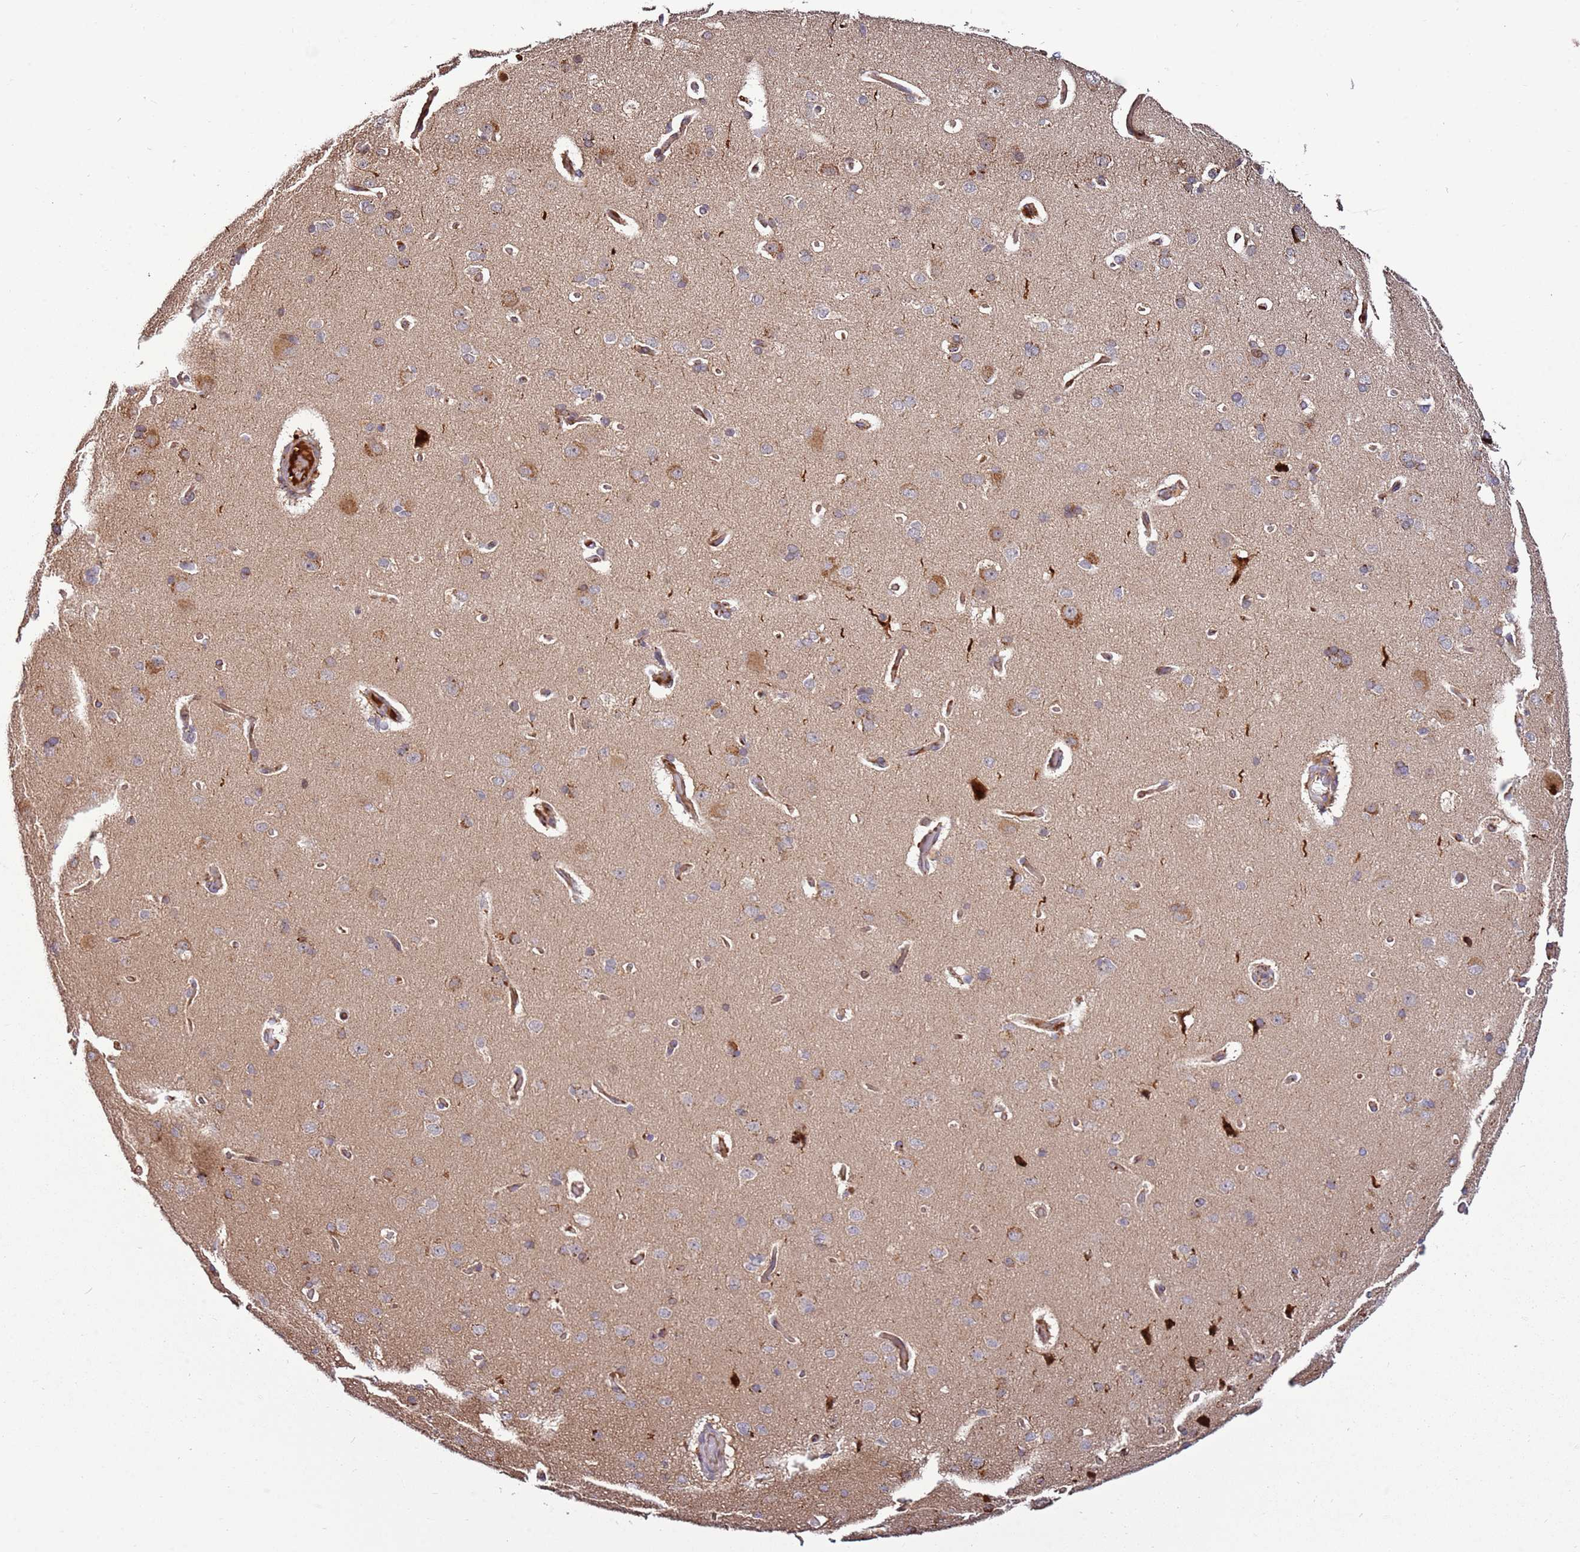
{"staining": {"intensity": "moderate", "quantity": ">75%", "location": "cytoplasmic/membranous"}, "tissue": "cerebral cortex", "cell_type": "Endothelial cells", "image_type": "normal", "snomed": [{"axis": "morphology", "description": "Normal tissue, NOS"}, {"axis": "topography", "description": "Cerebral cortex"}], "caption": "Immunohistochemical staining of normal cerebral cortex exhibits medium levels of moderate cytoplasmic/membranous expression in about >75% of endothelial cells. Immunohistochemistry stains the protein in brown and the nuclei are stained blue.", "gene": "RHBDL1", "patient": {"sex": "male", "age": 62}}